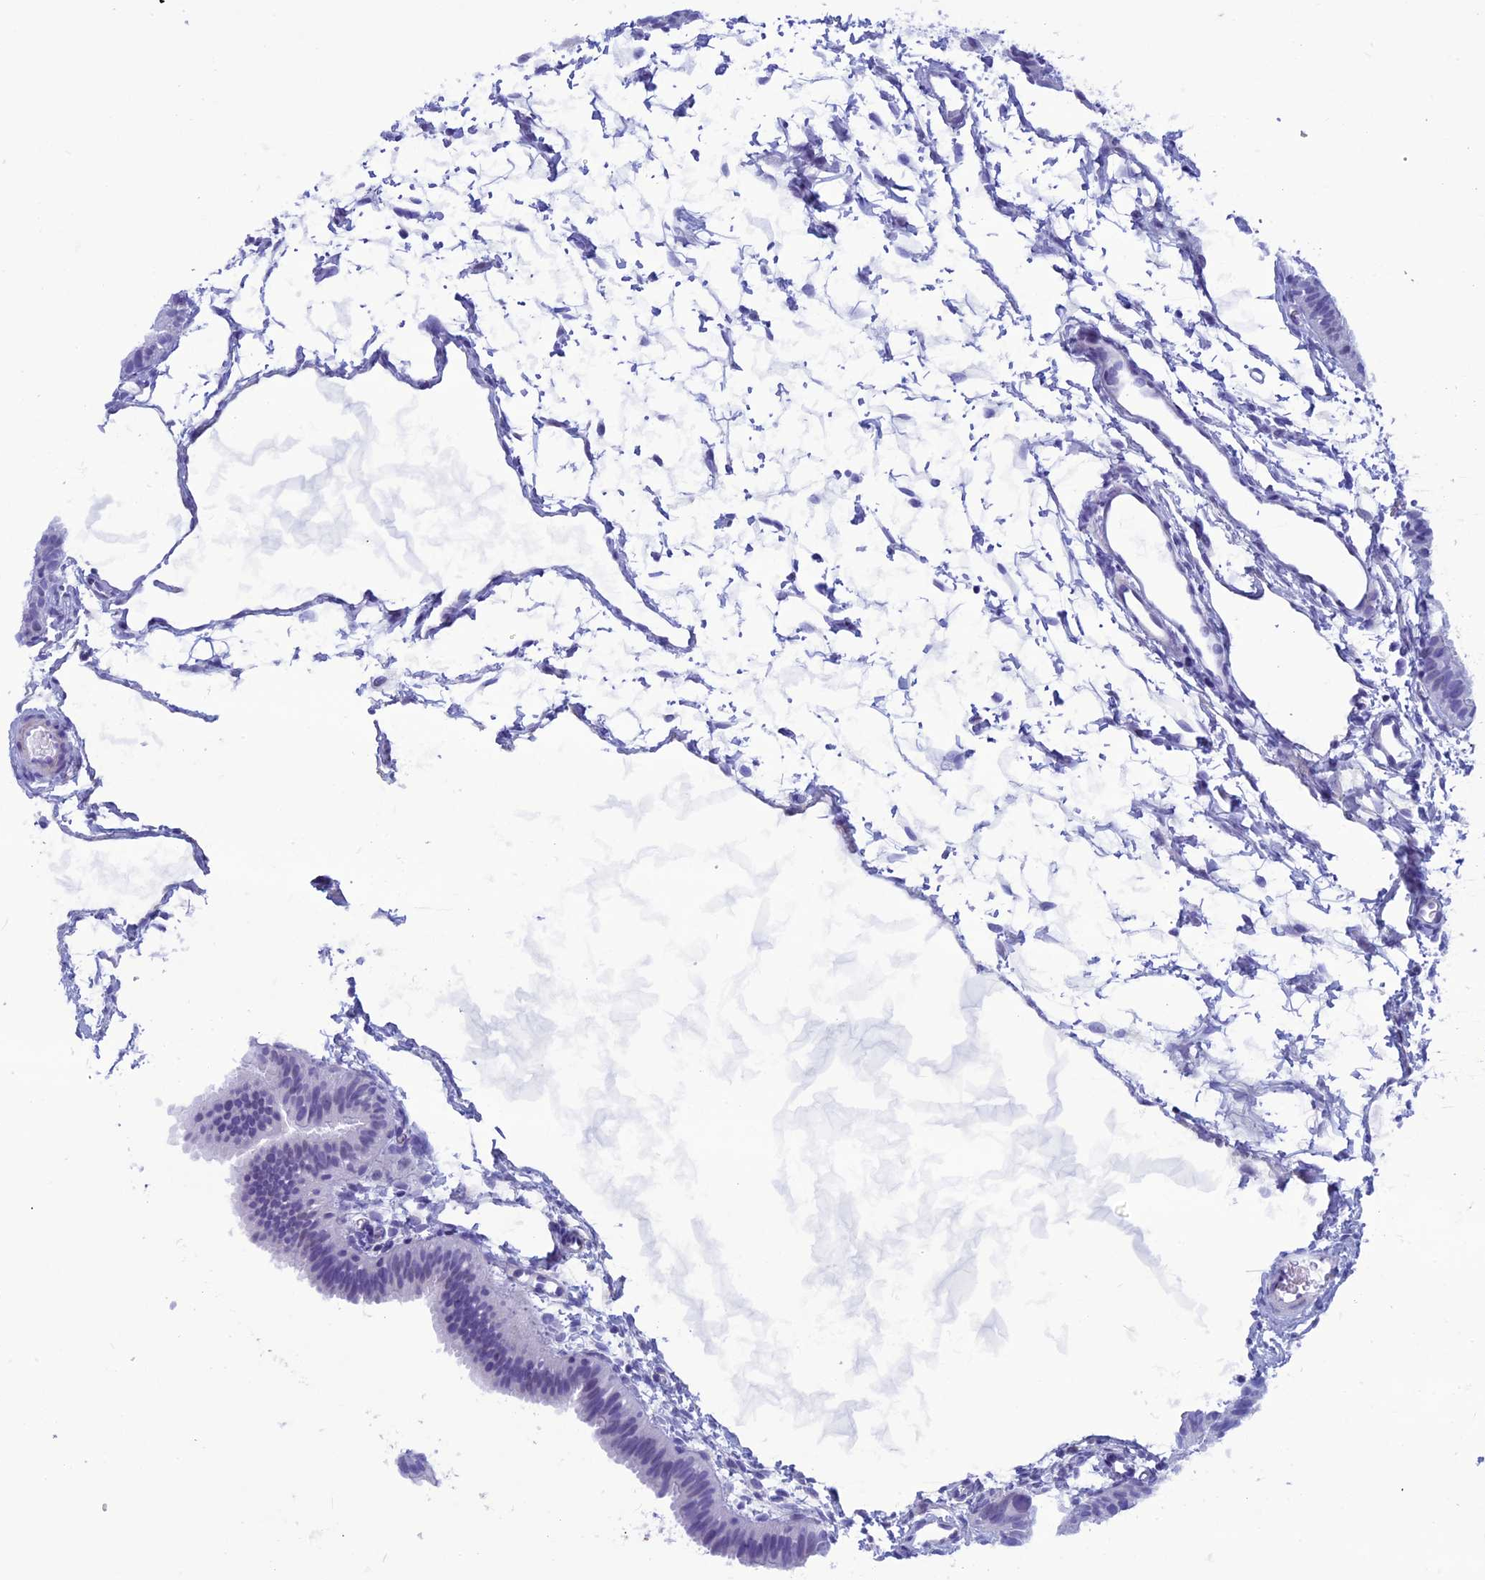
{"staining": {"intensity": "weak", "quantity": "<25%", "location": "nuclear"}, "tissue": "fallopian tube", "cell_type": "Glandular cells", "image_type": "normal", "snomed": [{"axis": "morphology", "description": "Normal tissue, NOS"}, {"axis": "topography", "description": "Fallopian tube"}], "caption": "Immunohistochemical staining of unremarkable human fallopian tube displays no significant positivity in glandular cells. Brightfield microscopy of immunohistochemistry stained with DAB (3,3'-diaminobenzidine) (brown) and hematoxylin (blue), captured at high magnification.", "gene": "FAM169A", "patient": {"sex": "female", "age": 35}}